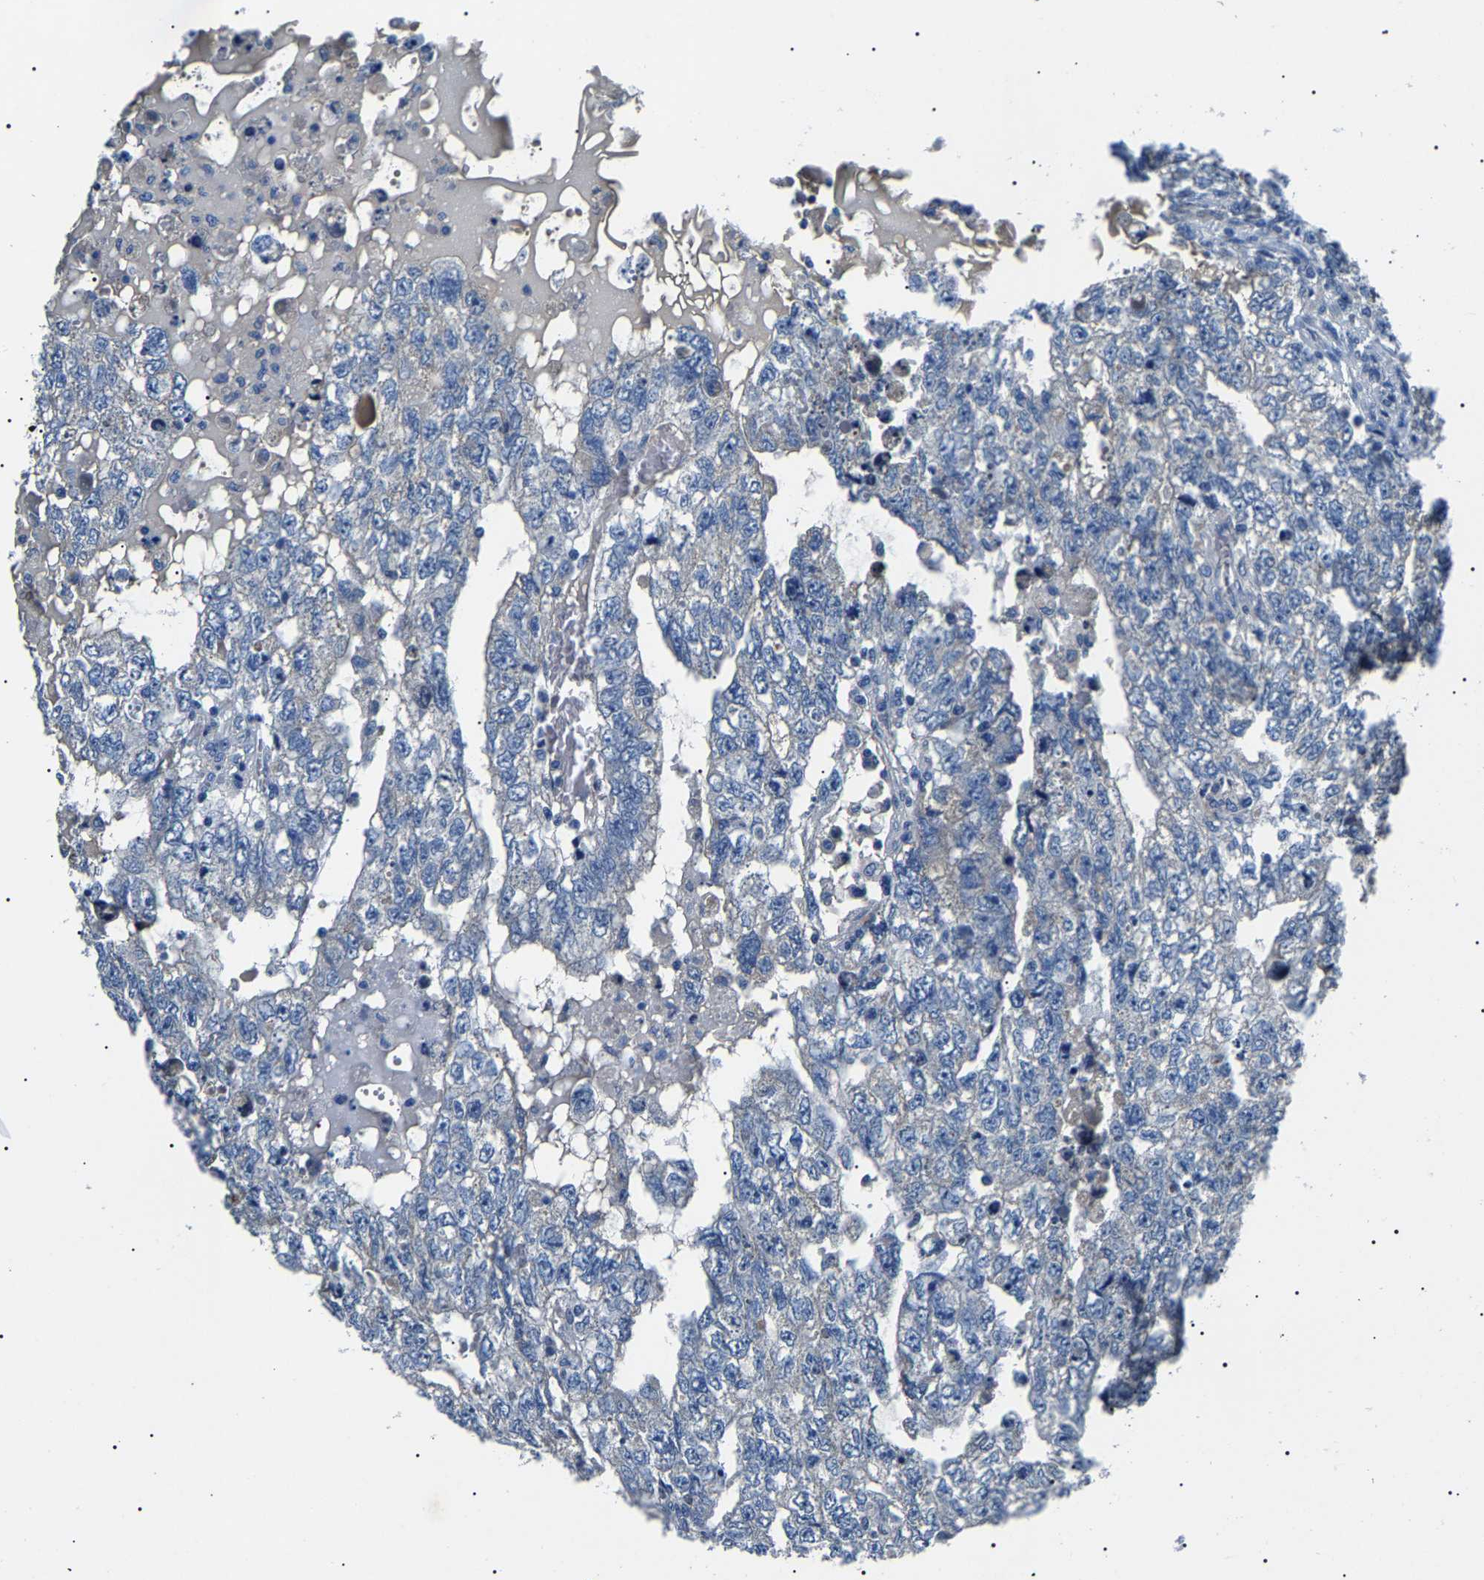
{"staining": {"intensity": "negative", "quantity": "none", "location": "none"}, "tissue": "testis cancer", "cell_type": "Tumor cells", "image_type": "cancer", "snomed": [{"axis": "morphology", "description": "Carcinoma, Embryonal, NOS"}, {"axis": "topography", "description": "Testis"}], "caption": "Immunohistochemical staining of human testis cancer (embryonal carcinoma) displays no significant staining in tumor cells. (Immunohistochemistry (ihc), brightfield microscopy, high magnification).", "gene": "KLK15", "patient": {"sex": "male", "age": 36}}